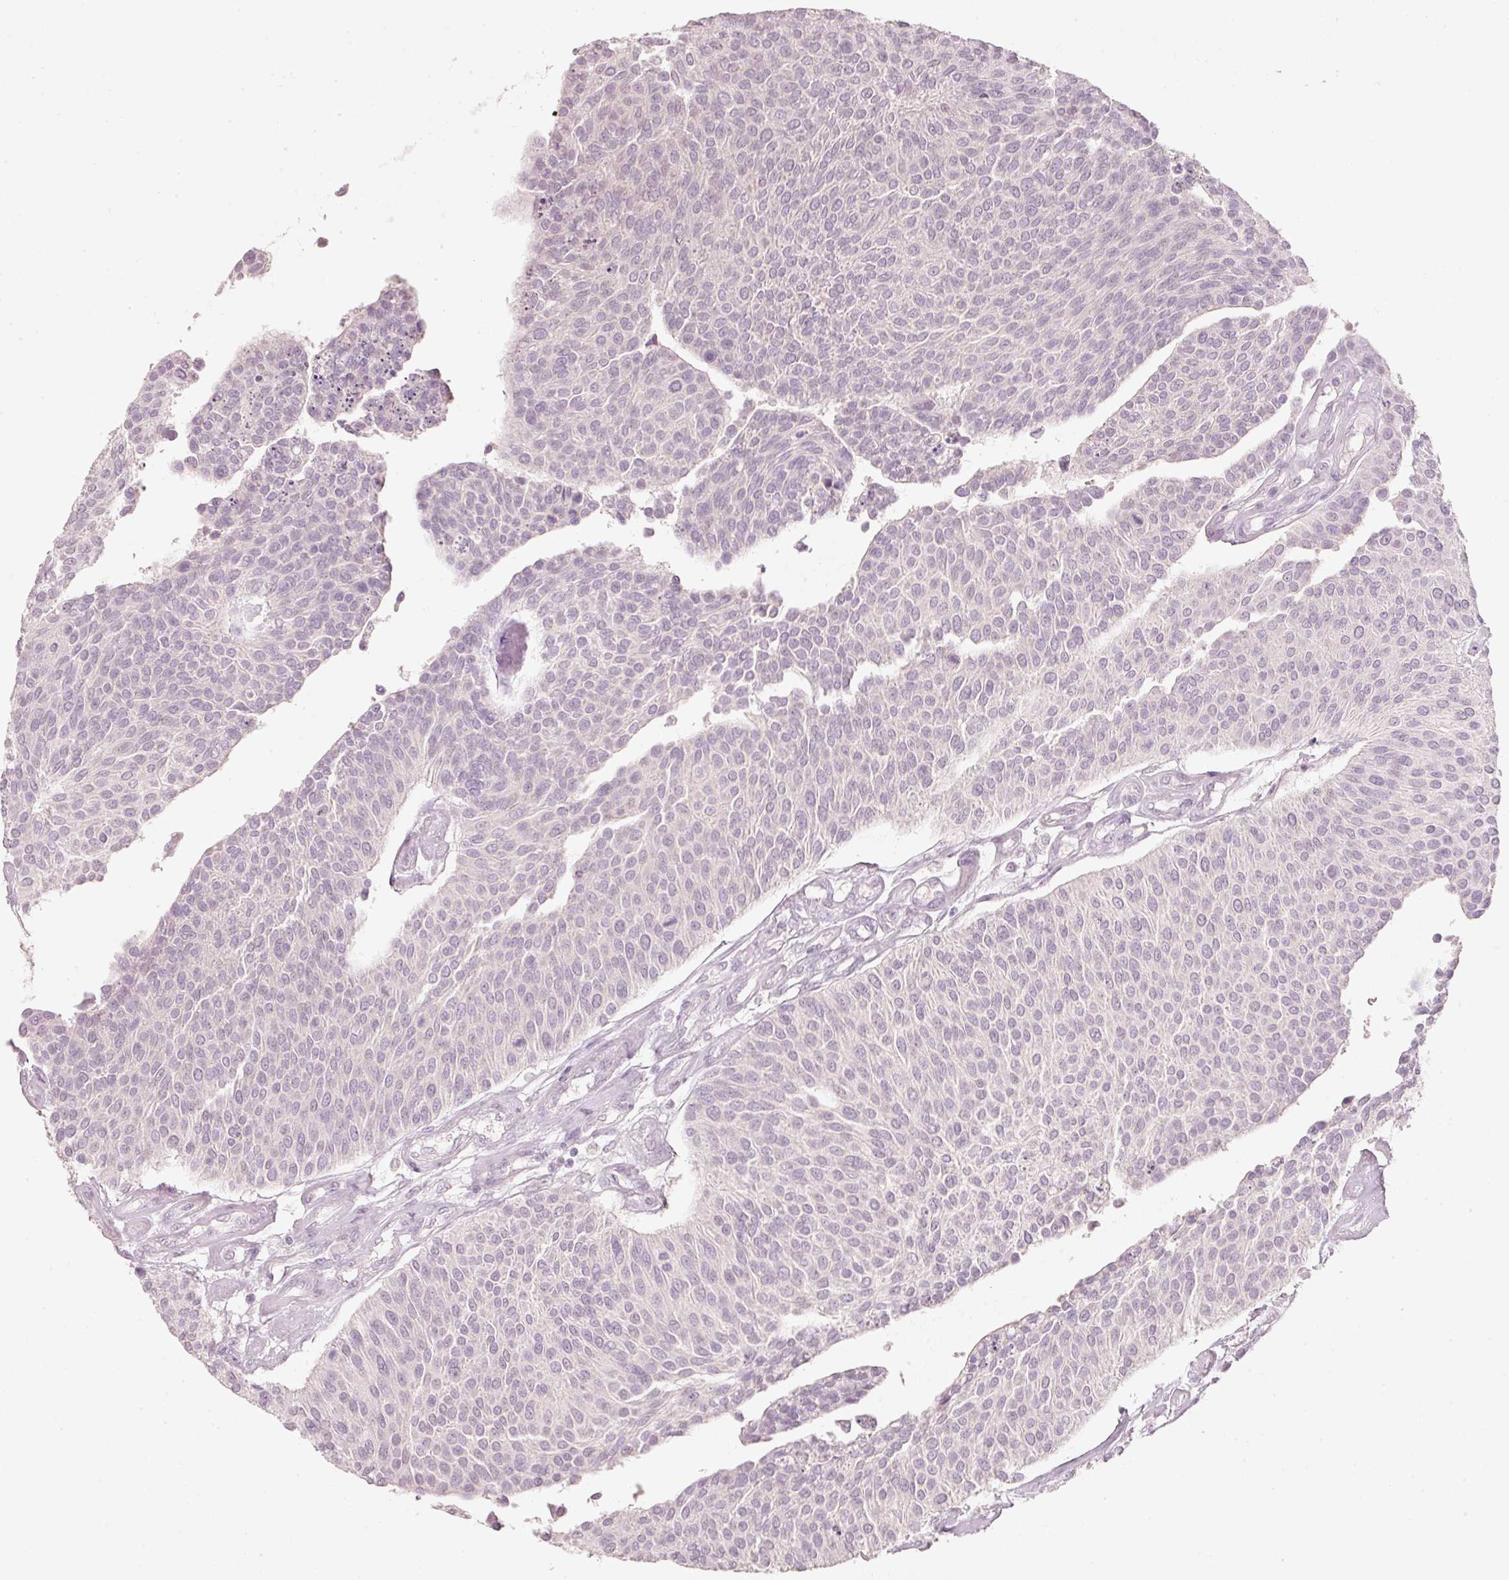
{"staining": {"intensity": "negative", "quantity": "none", "location": "none"}, "tissue": "urothelial cancer", "cell_type": "Tumor cells", "image_type": "cancer", "snomed": [{"axis": "morphology", "description": "Urothelial carcinoma, NOS"}, {"axis": "topography", "description": "Urinary bladder"}], "caption": "A photomicrograph of human transitional cell carcinoma is negative for staining in tumor cells.", "gene": "STEAP1", "patient": {"sex": "male", "age": 55}}